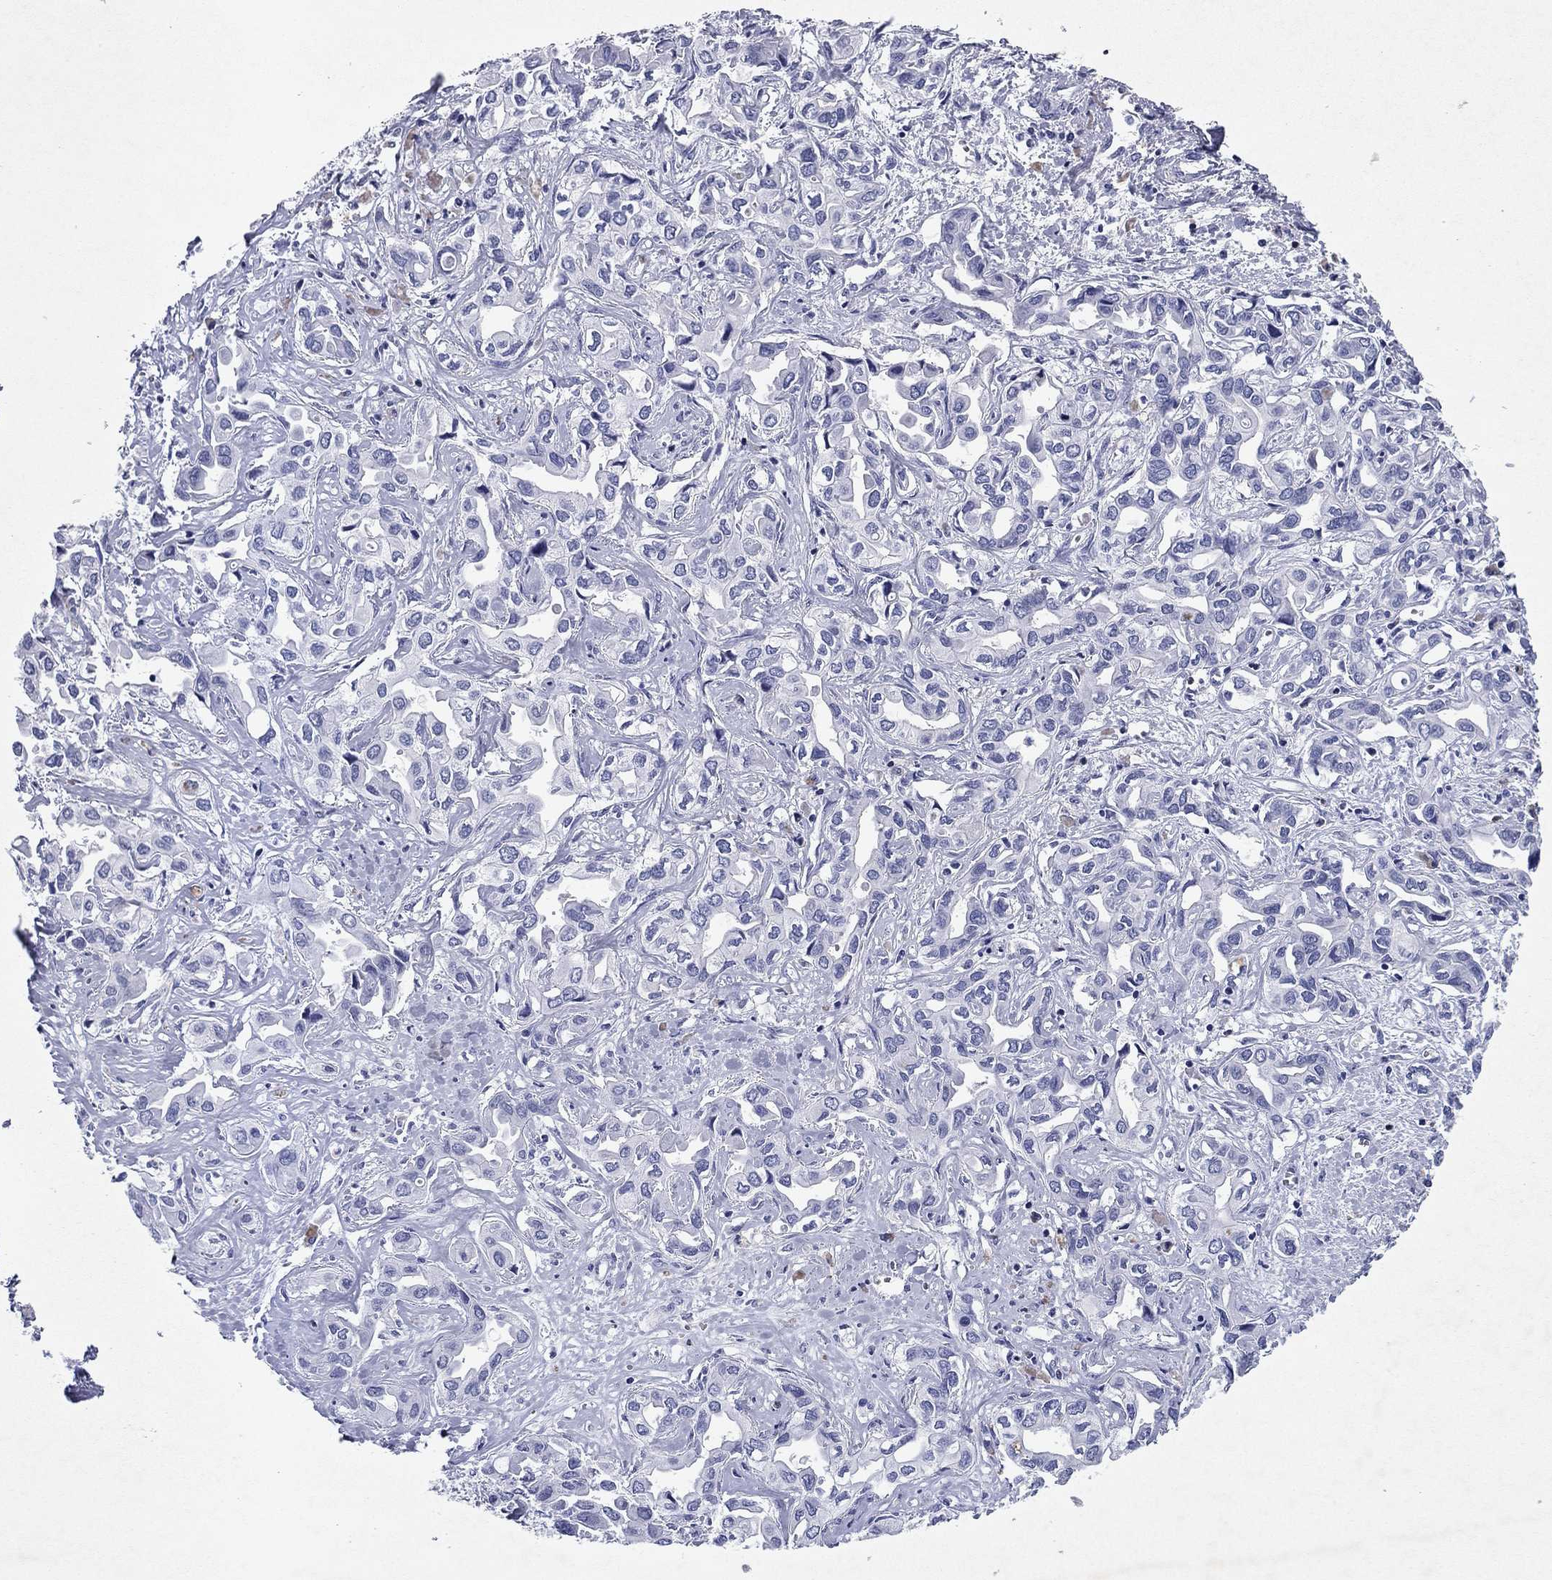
{"staining": {"intensity": "negative", "quantity": "none", "location": "none"}, "tissue": "liver cancer", "cell_type": "Tumor cells", "image_type": "cancer", "snomed": [{"axis": "morphology", "description": "Cholangiocarcinoma"}, {"axis": "topography", "description": "Liver"}], "caption": "DAB immunohistochemical staining of liver cholangiocarcinoma demonstrates no significant staining in tumor cells.", "gene": "GZMK", "patient": {"sex": "female", "age": 64}}